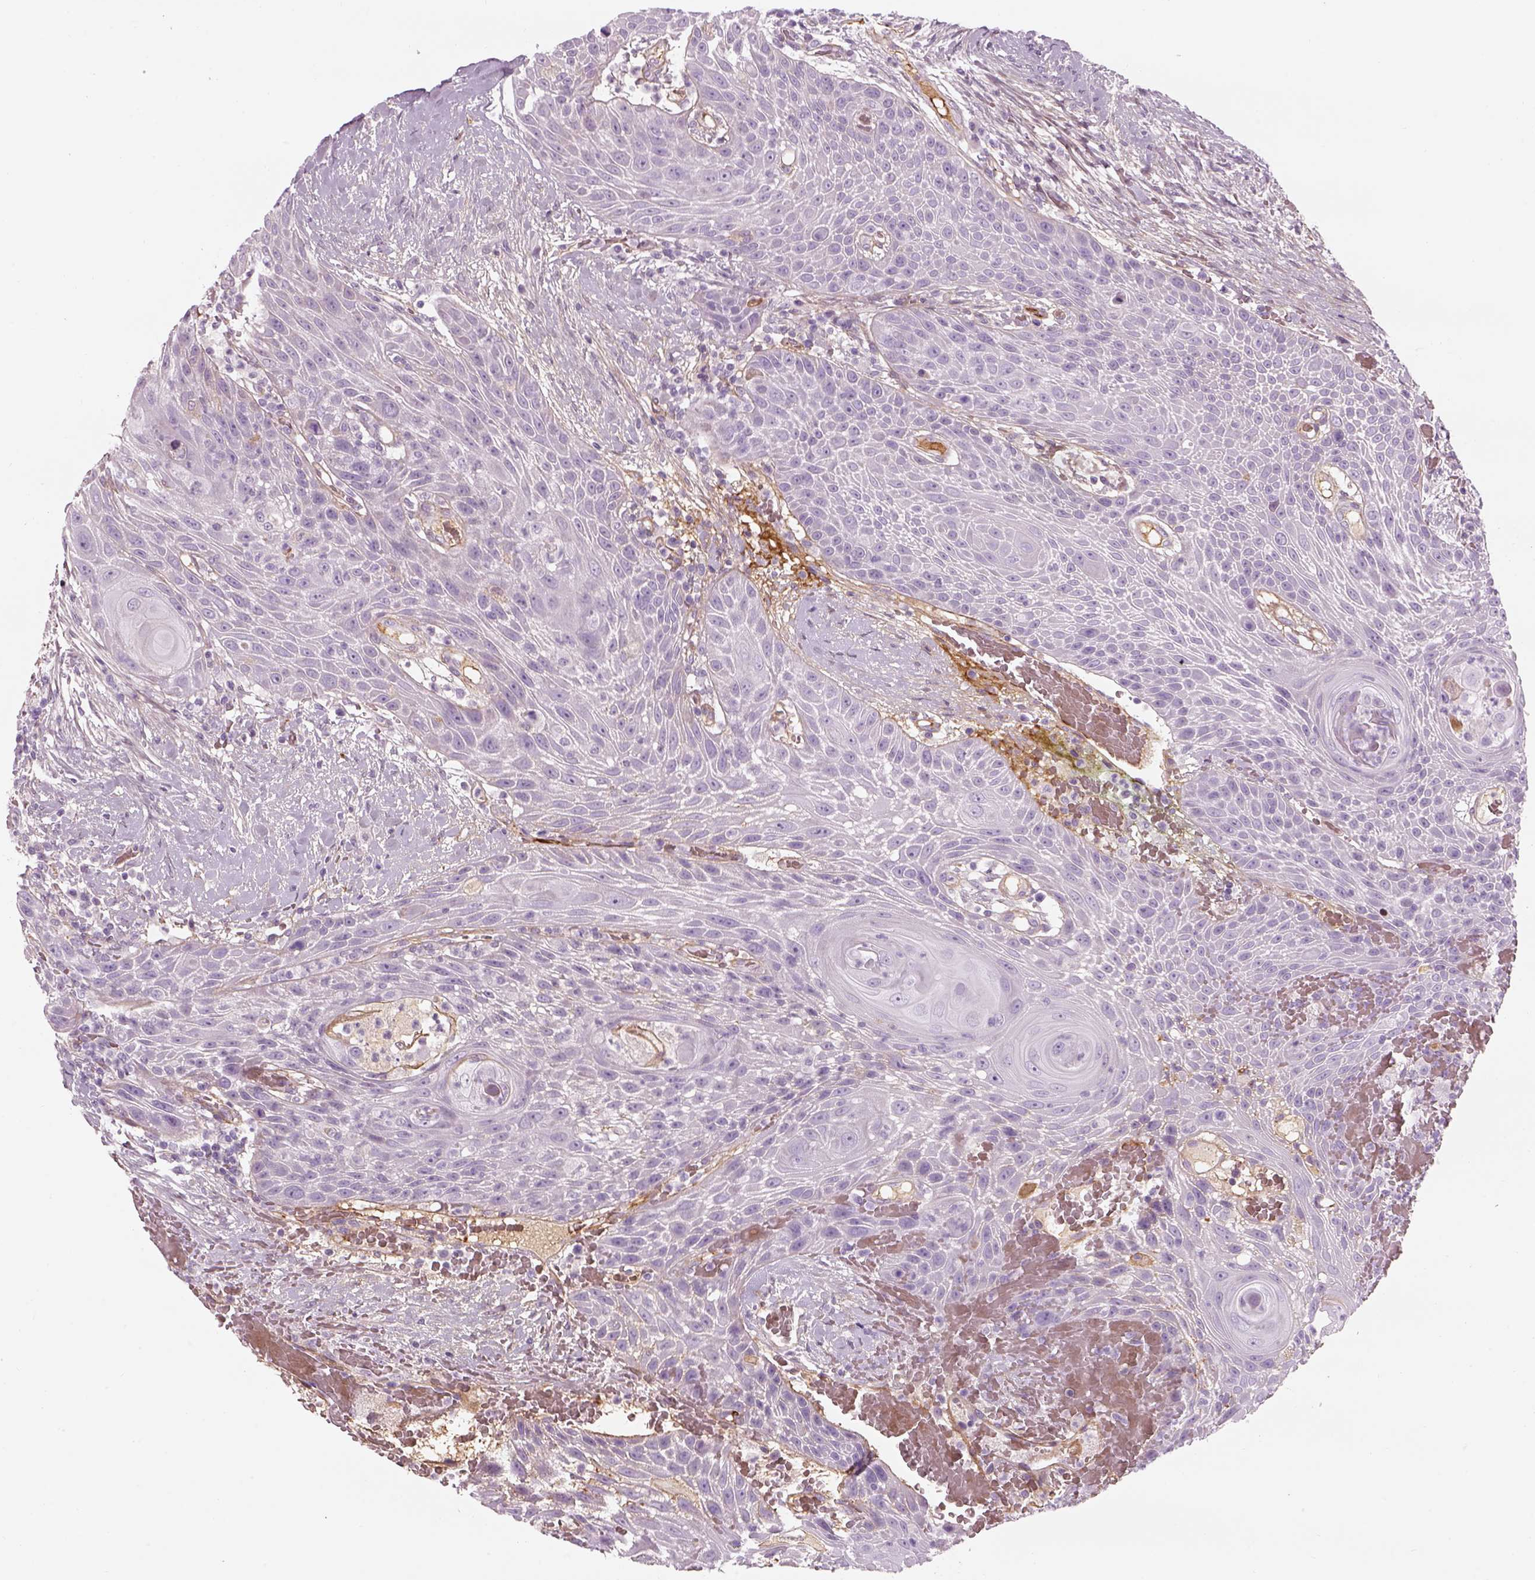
{"staining": {"intensity": "negative", "quantity": "none", "location": "none"}, "tissue": "head and neck cancer", "cell_type": "Tumor cells", "image_type": "cancer", "snomed": [{"axis": "morphology", "description": "Squamous cell carcinoma, NOS"}, {"axis": "topography", "description": "Head-Neck"}], "caption": "A micrograph of human head and neck cancer (squamous cell carcinoma) is negative for staining in tumor cells. (DAB (3,3'-diaminobenzidine) IHC with hematoxylin counter stain).", "gene": "PABPC1L2B", "patient": {"sex": "male", "age": 69}}